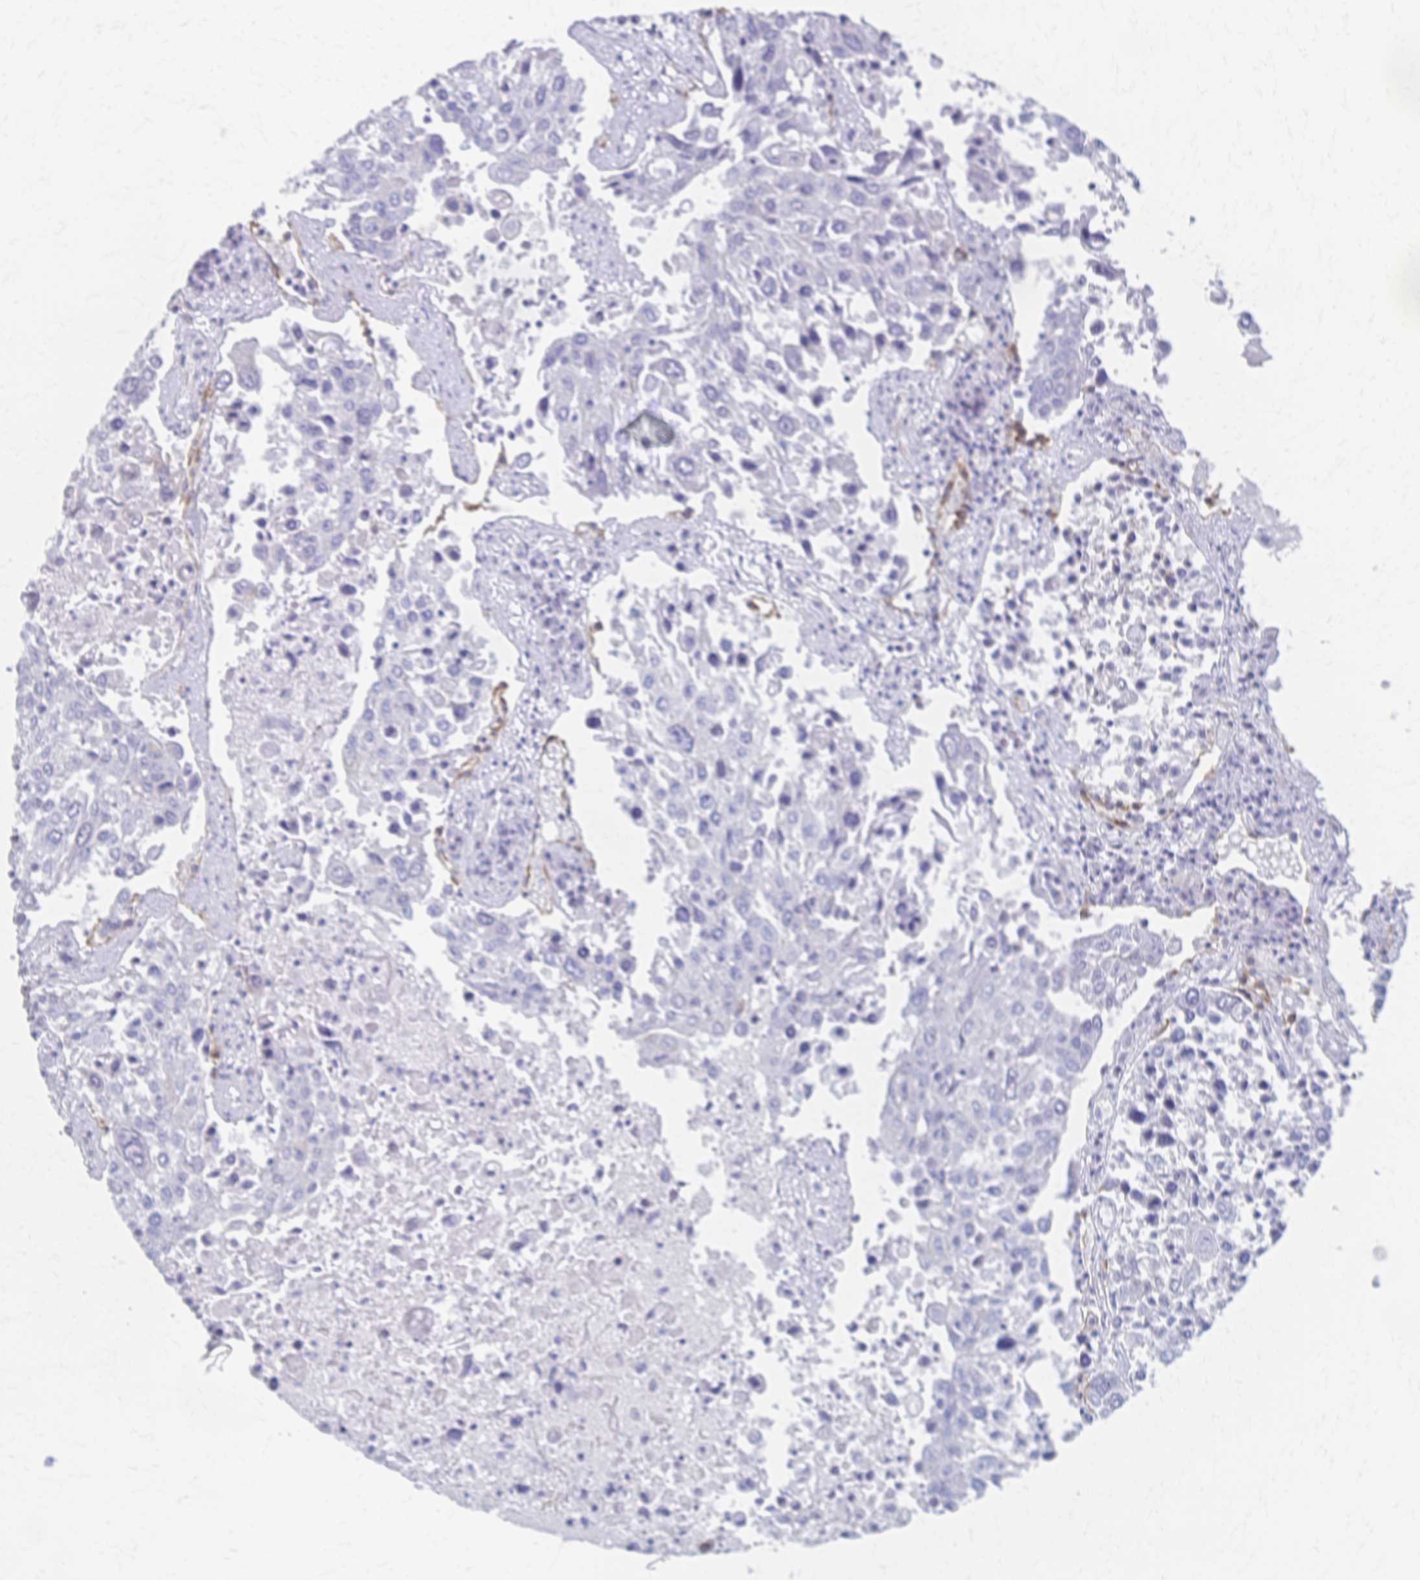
{"staining": {"intensity": "negative", "quantity": "none", "location": "none"}, "tissue": "lung cancer", "cell_type": "Tumor cells", "image_type": "cancer", "snomed": [{"axis": "morphology", "description": "Squamous cell carcinoma, NOS"}, {"axis": "topography", "description": "Lung"}], "caption": "Immunohistochemistry image of neoplastic tissue: human lung cancer stained with DAB exhibits no significant protein expression in tumor cells.", "gene": "CYB5A", "patient": {"sex": "male", "age": 65}}